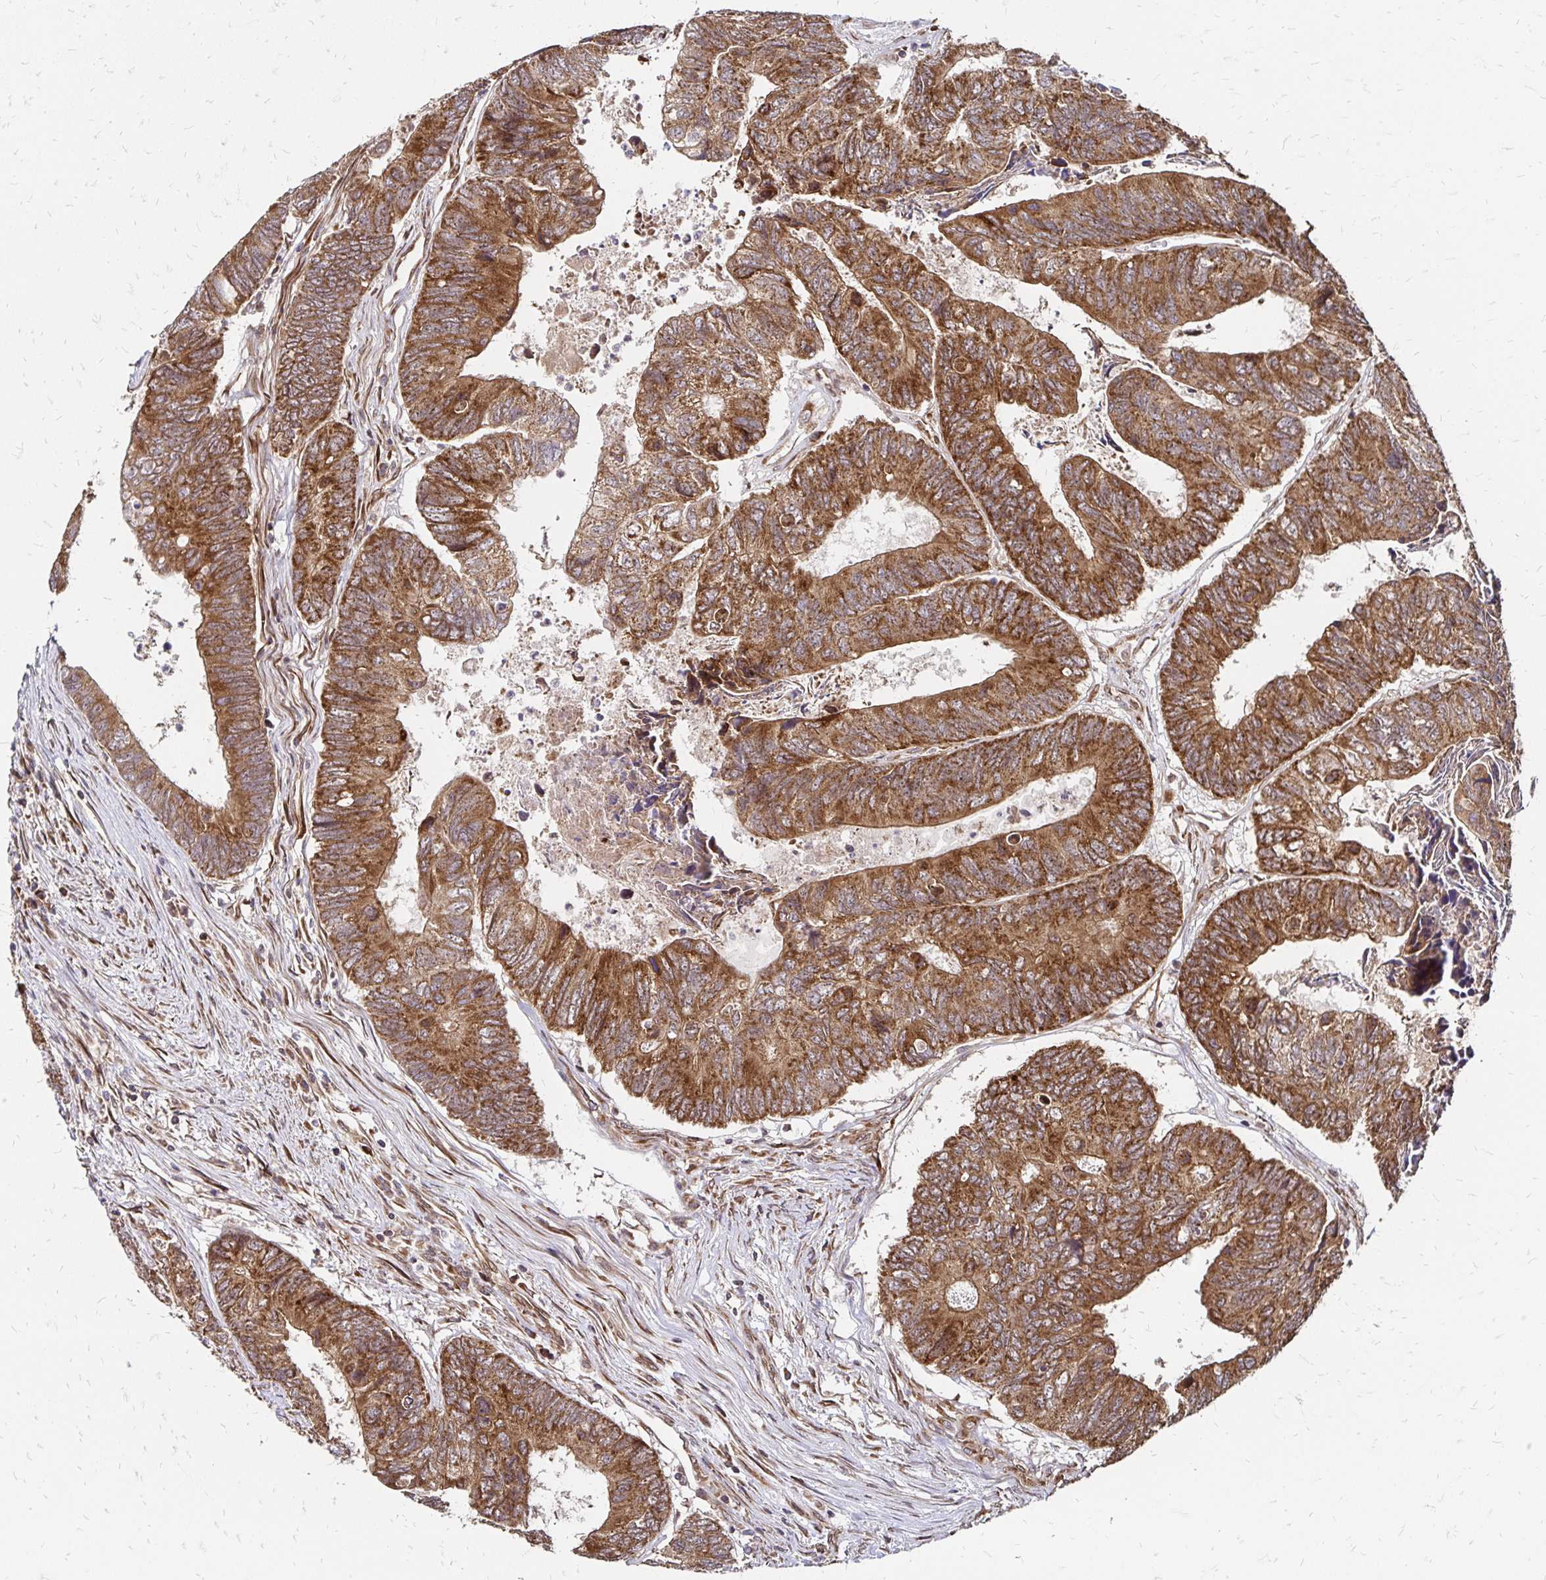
{"staining": {"intensity": "moderate", "quantity": ">75%", "location": "cytoplasmic/membranous"}, "tissue": "colorectal cancer", "cell_type": "Tumor cells", "image_type": "cancer", "snomed": [{"axis": "morphology", "description": "Adenocarcinoma, NOS"}, {"axis": "topography", "description": "Colon"}], "caption": "The photomicrograph exhibits immunohistochemical staining of colorectal adenocarcinoma. There is moderate cytoplasmic/membranous expression is identified in approximately >75% of tumor cells.", "gene": "ZW10", "patient": {"sex": "female", "age": 67}}